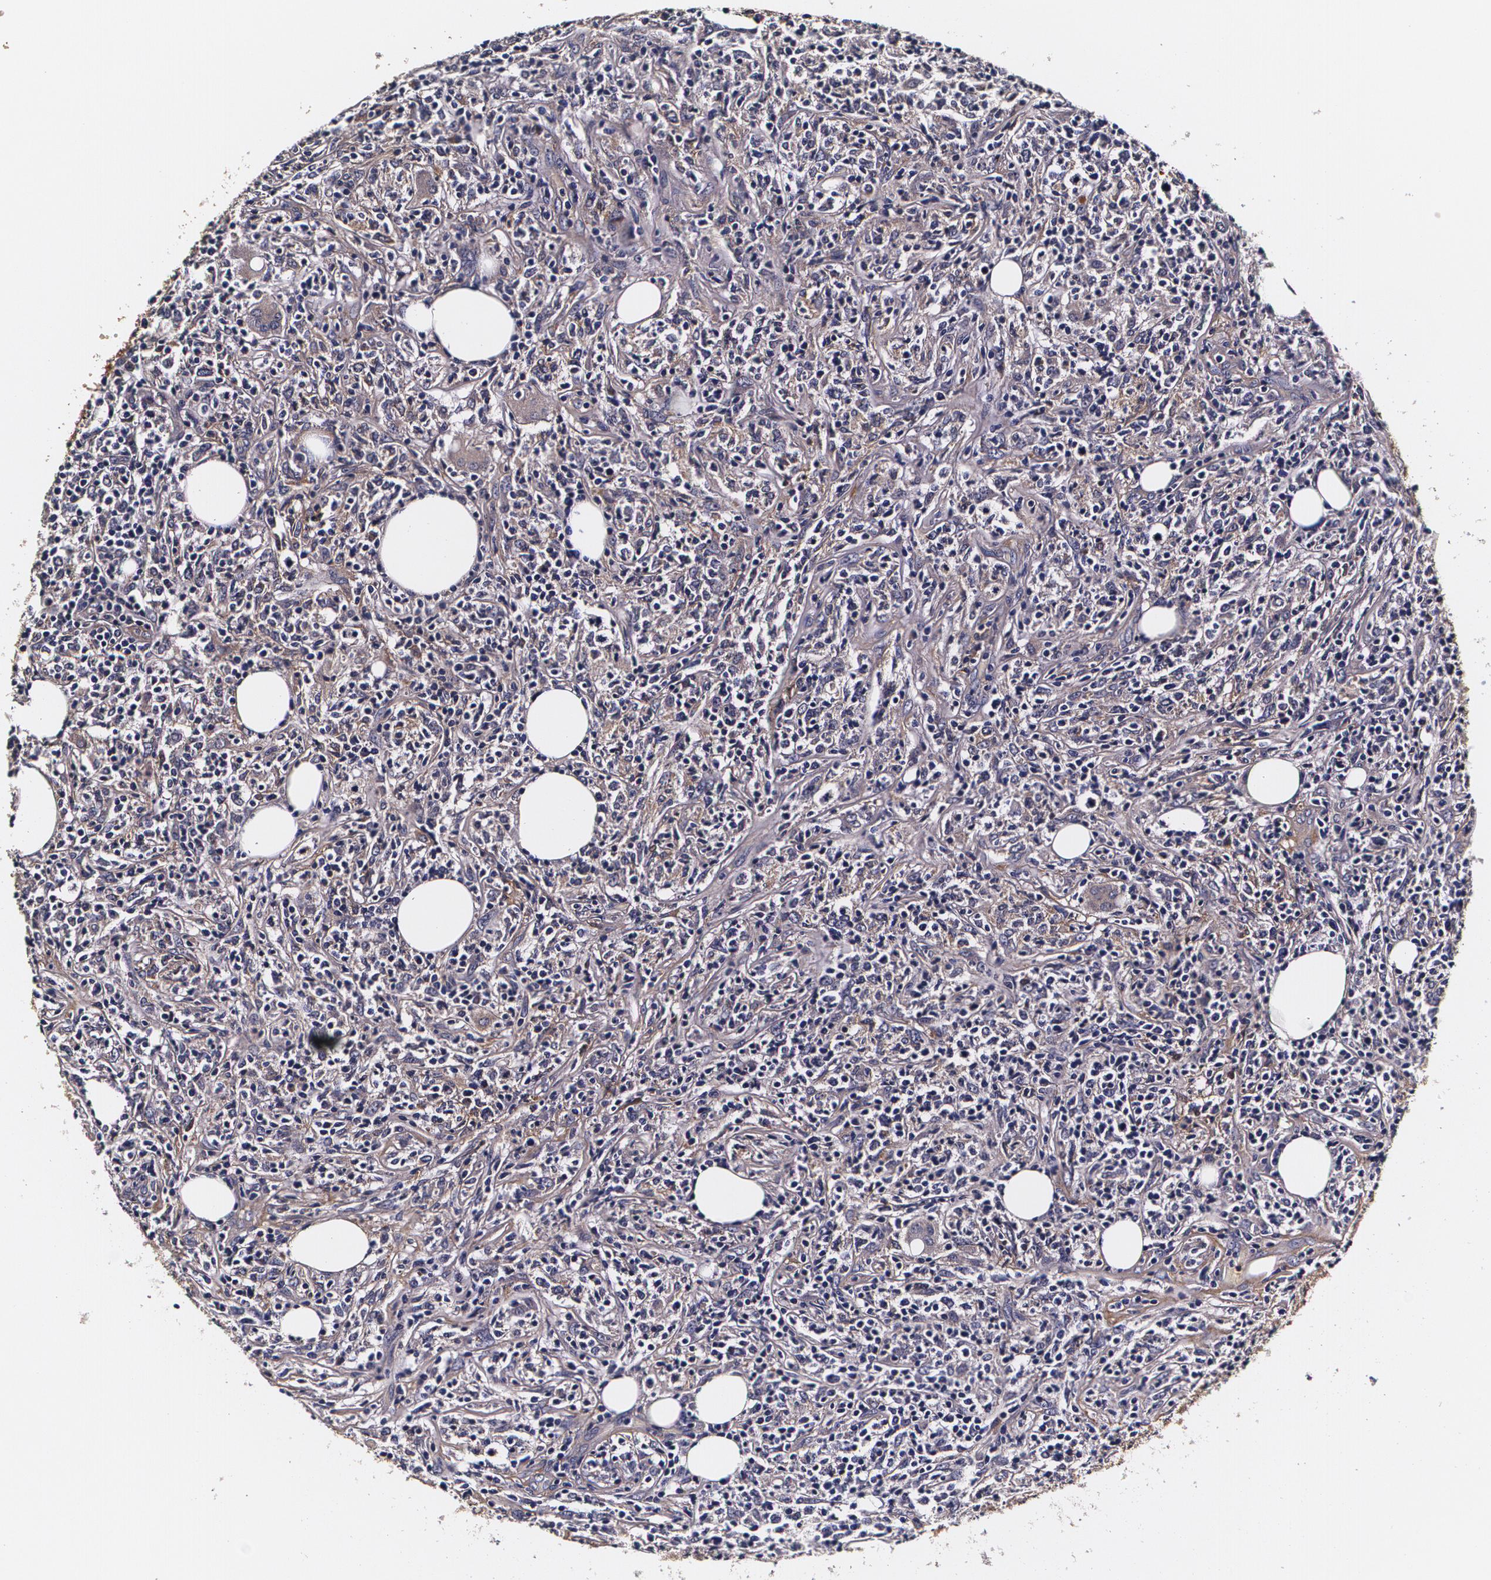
{"staining": {"intensity": "negative", "quantity": "none", "location": "none"}, "tissue": "lymphoma", "cell_type": "Tumor cells", "image_type": "cancer", "snomed": [{"axis": "morphology", "description": "Malignant lymphoma, non-Hodgkin's type, High grade"}, {"axis": "topography", "description": "Lymph node"}], "caption": "Lymphoma stained for a protein using immunohistochemistry (IHC) reveals no expression tumor cells.", "gene": "TTR", "patient": {"sex": "female", "age": 84}}